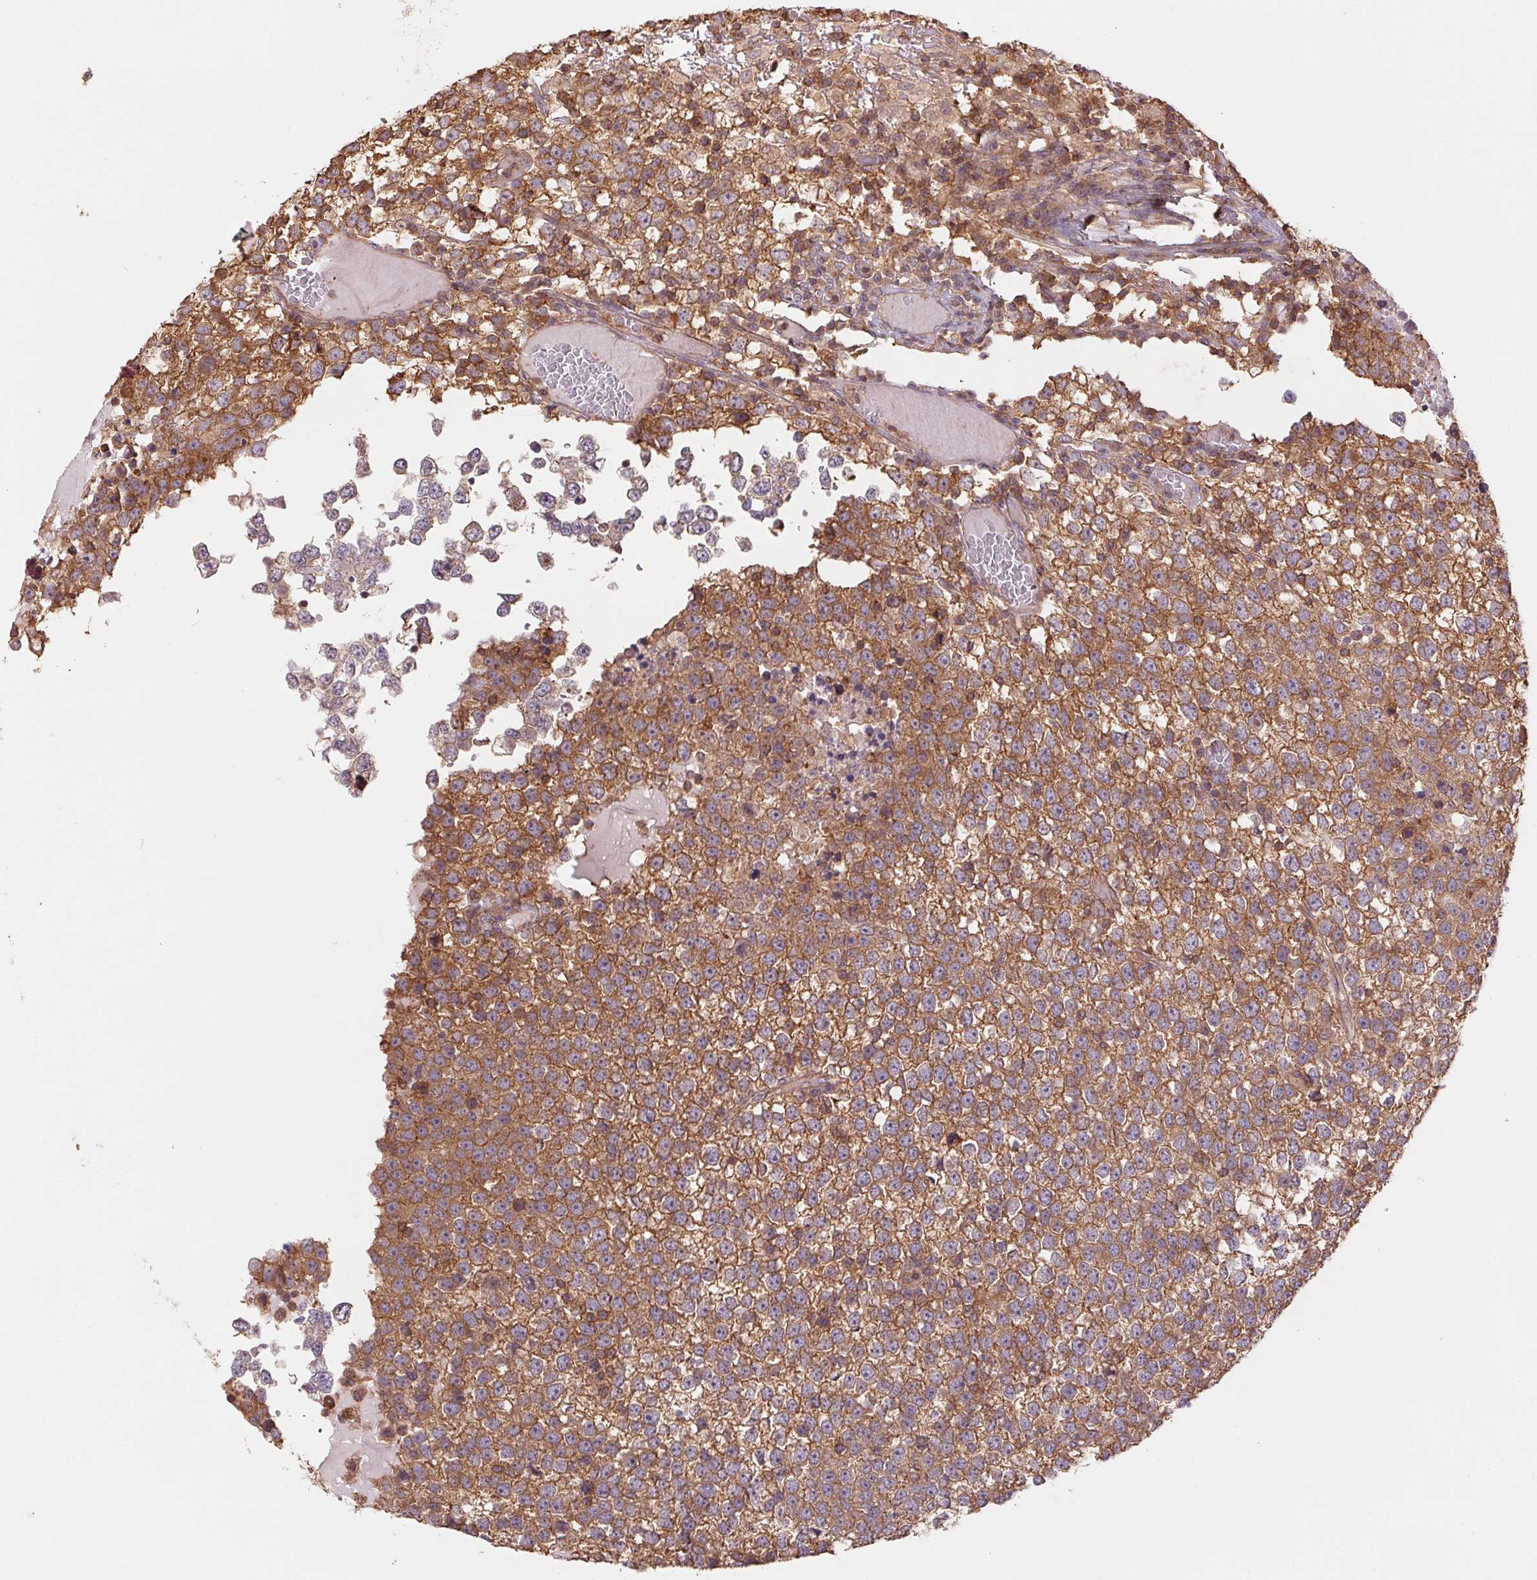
{"staining": {"intensity": "moderate", "quantity": ">75%", "location": "cytoplasmic/membranous"}, "tissue": "testis cancer", "cell_type": "Tumor cells", "image_type": "cancer", "snomed": [{"axis": "morphology", "description": "Seminoma, NOS"}, {"axis": "topography", "description": "Testis"}], "caption": "DAB immunohistochemical staining of seminoma (testis) displays moderate cytoplasmic/membranous protein staining in about >75% of tumor cells. (DAB (3,3'-diaminobenzidine) IHC, brown staining for protein, blue staining for nuclei).", "gene": "TUBA3D", "patient": {"sex": "male", "age": 65}}